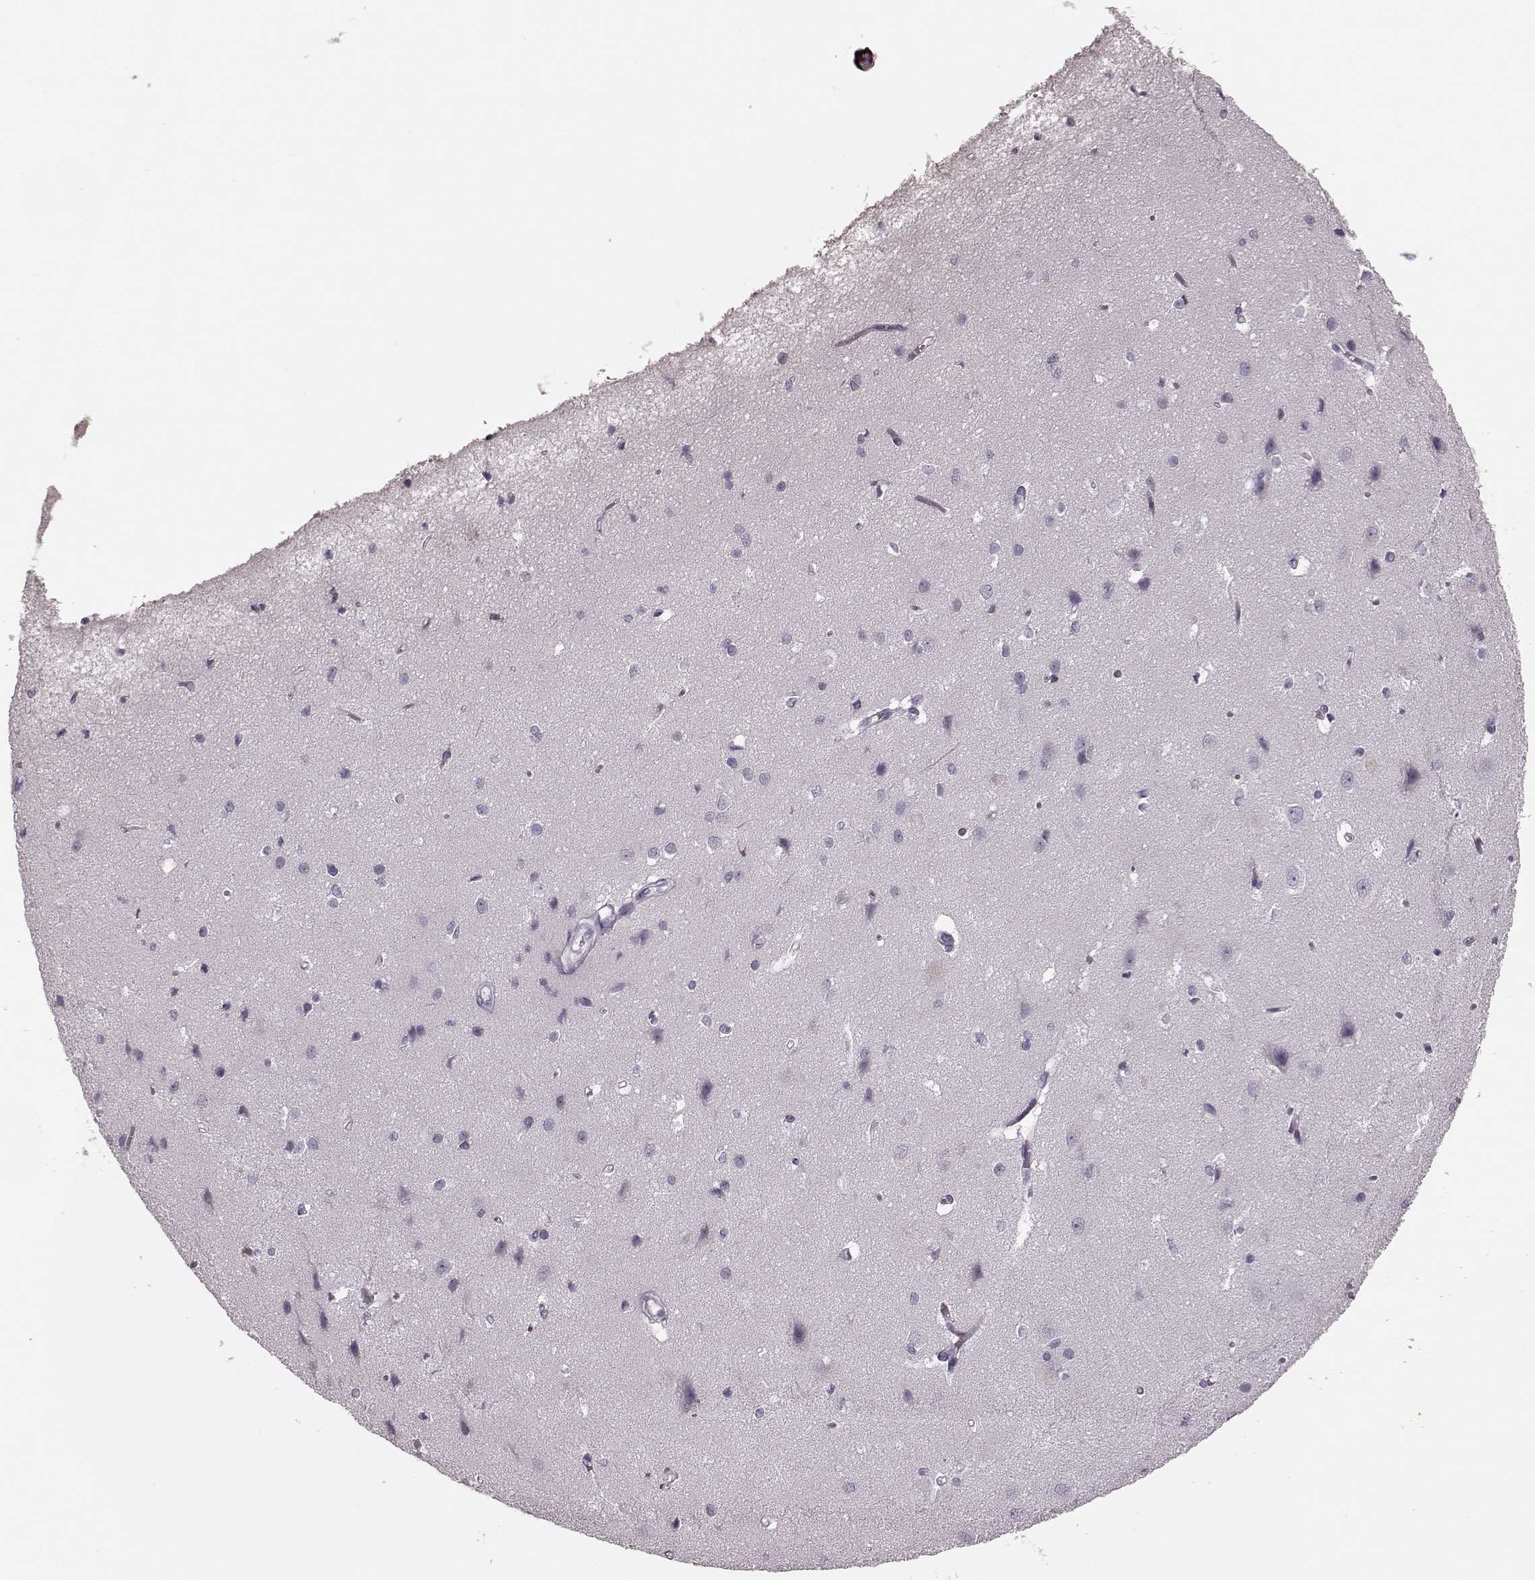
{"staining": {"intensity": "negative", "quantity": "none", "location": "none"}, "tissue": "cerebral cortex", "cell_type": "Endothelial cells", "image_type": "normal", "snomed": [{"axis": "morphology", "description": "Normal tissue, NOS"}, {"axis": "topography", "description": "Cerebral cortex"}], "caption": "DAB immunohistochemical staining of benign human cerebral cortex exhibits no significant staining in endothelial cells.", "gene": "TRPM1", "patient": {"sex": "male", "age": 37}}